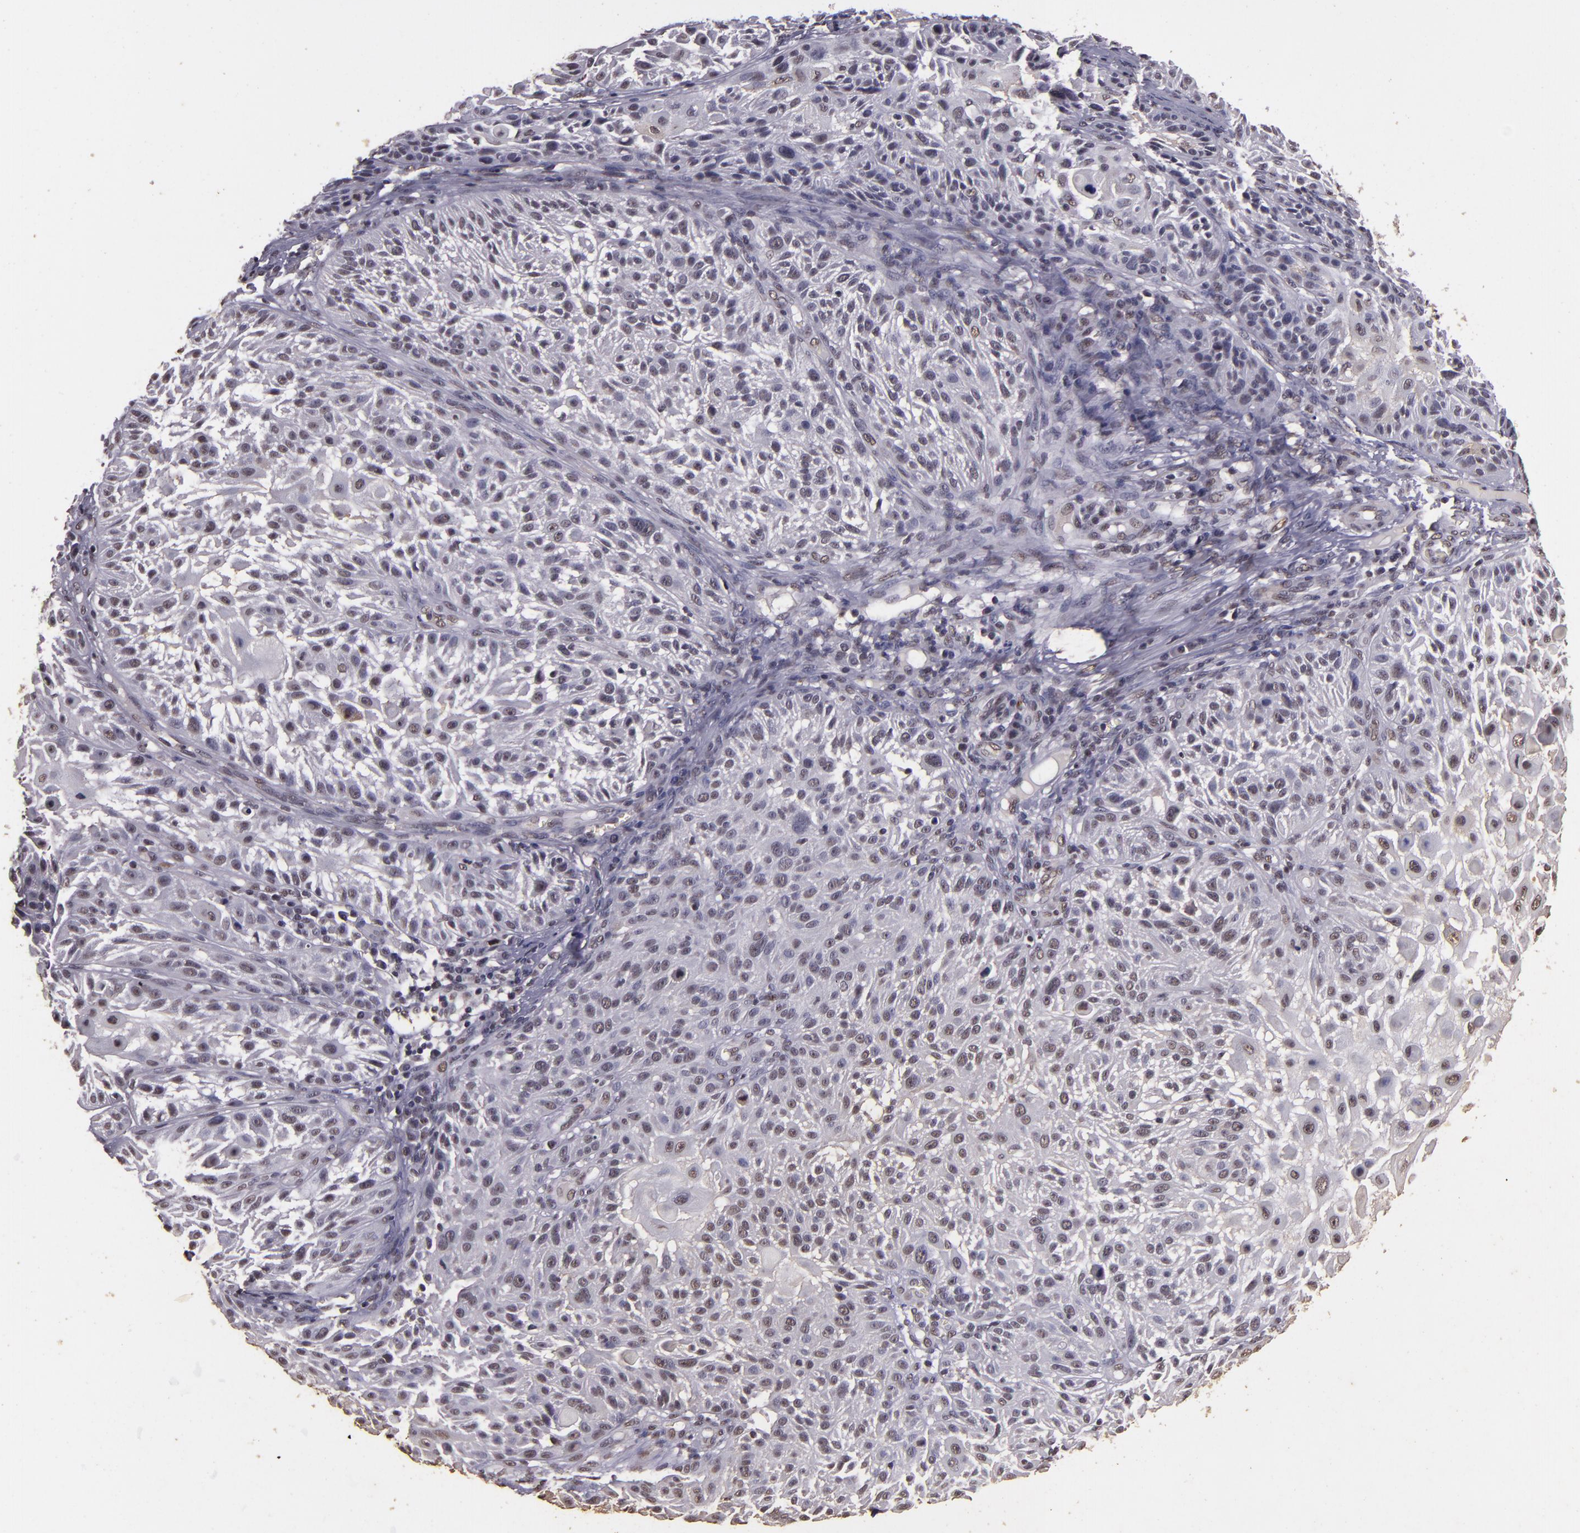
{"staining": {"intensity": "negative", "quantity": "none", "location": "none"}, "tissue": "skin cancer", "cell_type": "Tumor cells", "image_type": "cancer", "snomed": [{"axis": "morphology", "description": "Squamous cell carcinoma, NOS"}, {"axis": "topography", "description": "Skin"}], "caption": "Immunohistochemistry histopathology image of human squamous cell carcinoma (skin) stained for a protein (brown), which demonstrates no expression in tumor cells. (Brightfield microscopy of DAB immunohistochemistry at high magnification).", "gene": "CBX3", "patient": {"sex": "female", "age": 89}}